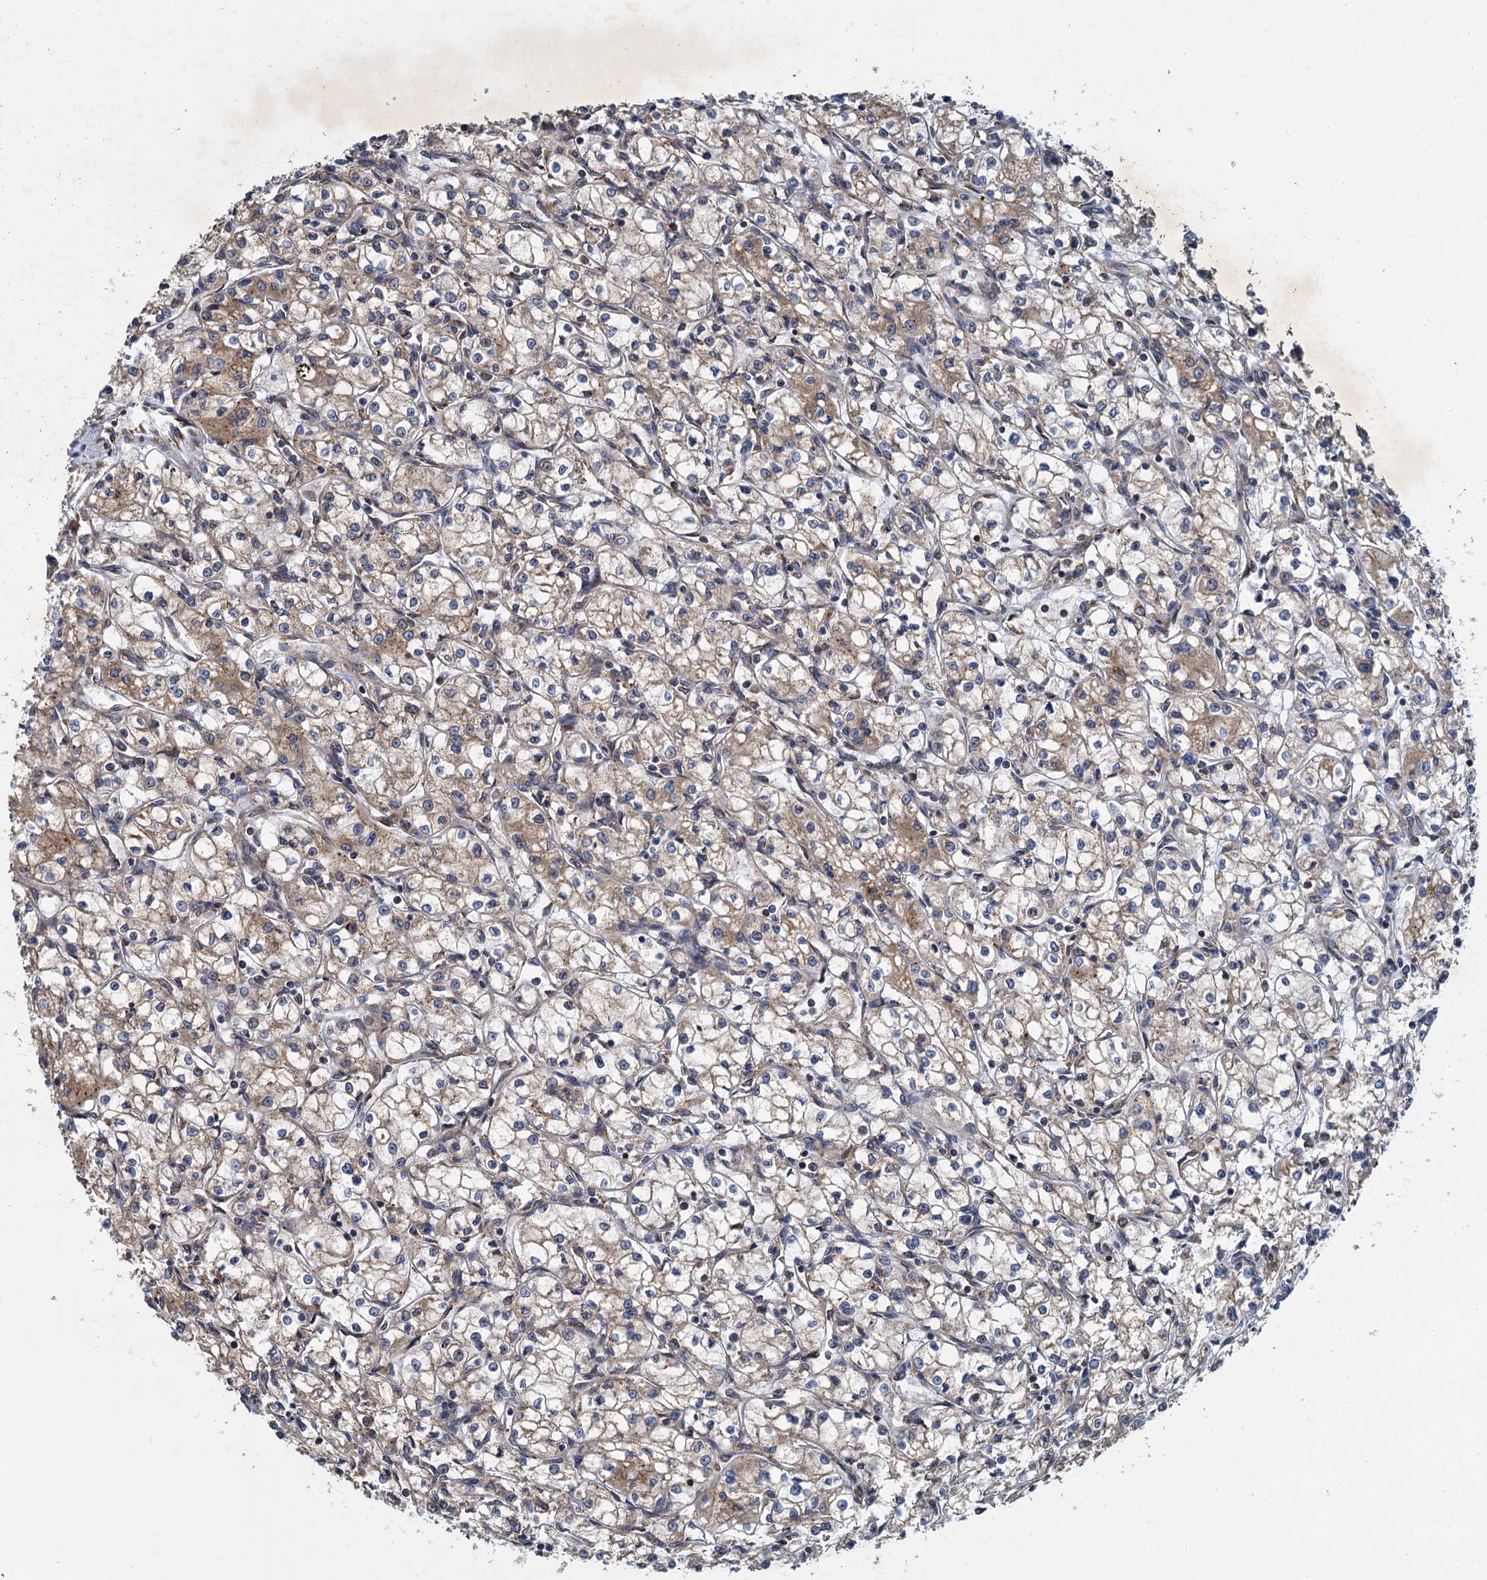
{"staining": {"intensity": "moderate", "quantity": "<25%", "location": "cytoplasmic/membranous"}, "tissue": "renal cancer", "cell_type": "Tumor cells", "image_type": "cancer", "snomed": [{"axis": "morphology", "description": "Adenocarcinoma, NOS"}, {"axis": "topography", "description": "Kidney"}], "caption": "Protein expression by IHC displays moderate cytoplasmic/membranous staining in approximately <25% of tumor cells in renal adenocarcinoma.", "gene": "LINS1", "patient": {"sex": "male", "age": 59}}